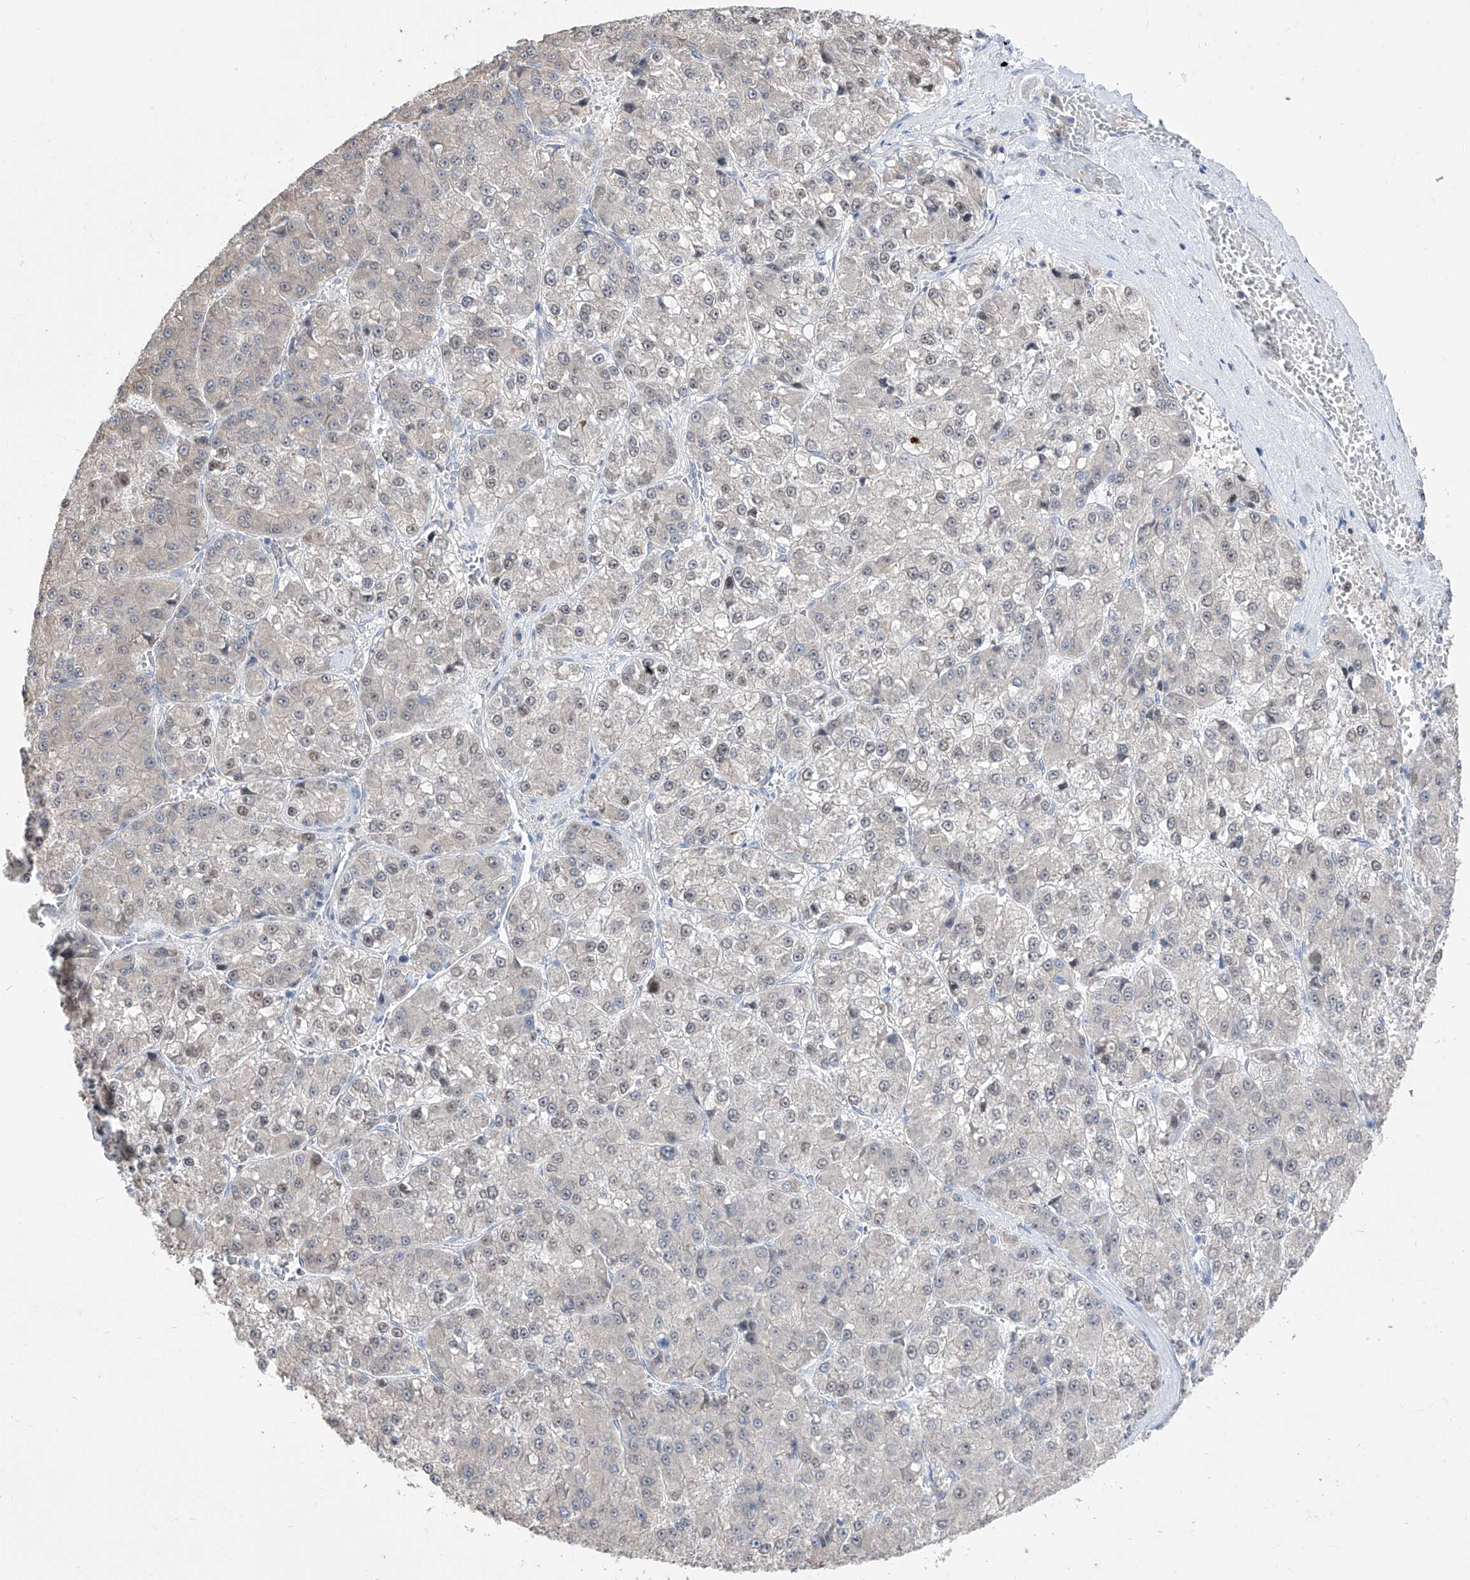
{"staining": {"intensity": "weak", "quantity": "25%-75%", "location": "nuclear"}, "tissue": "liver cancer", "cell_type": "Tumor cells", "image_type": "cancer", "snomed": [{"axis": "morphology", "description": "Carcinoma, Hepatocellular, NOS"}, {"axis": "topography", "description": "Liver"}], "caption": "Immunohistochemical staining of liver hepatocellular carcinoma shows weak nuclear protein staining in approximately 25%-75% of tumor cells.", "gene": "BROX", "patient": {"sex": "female", "age": 73}}